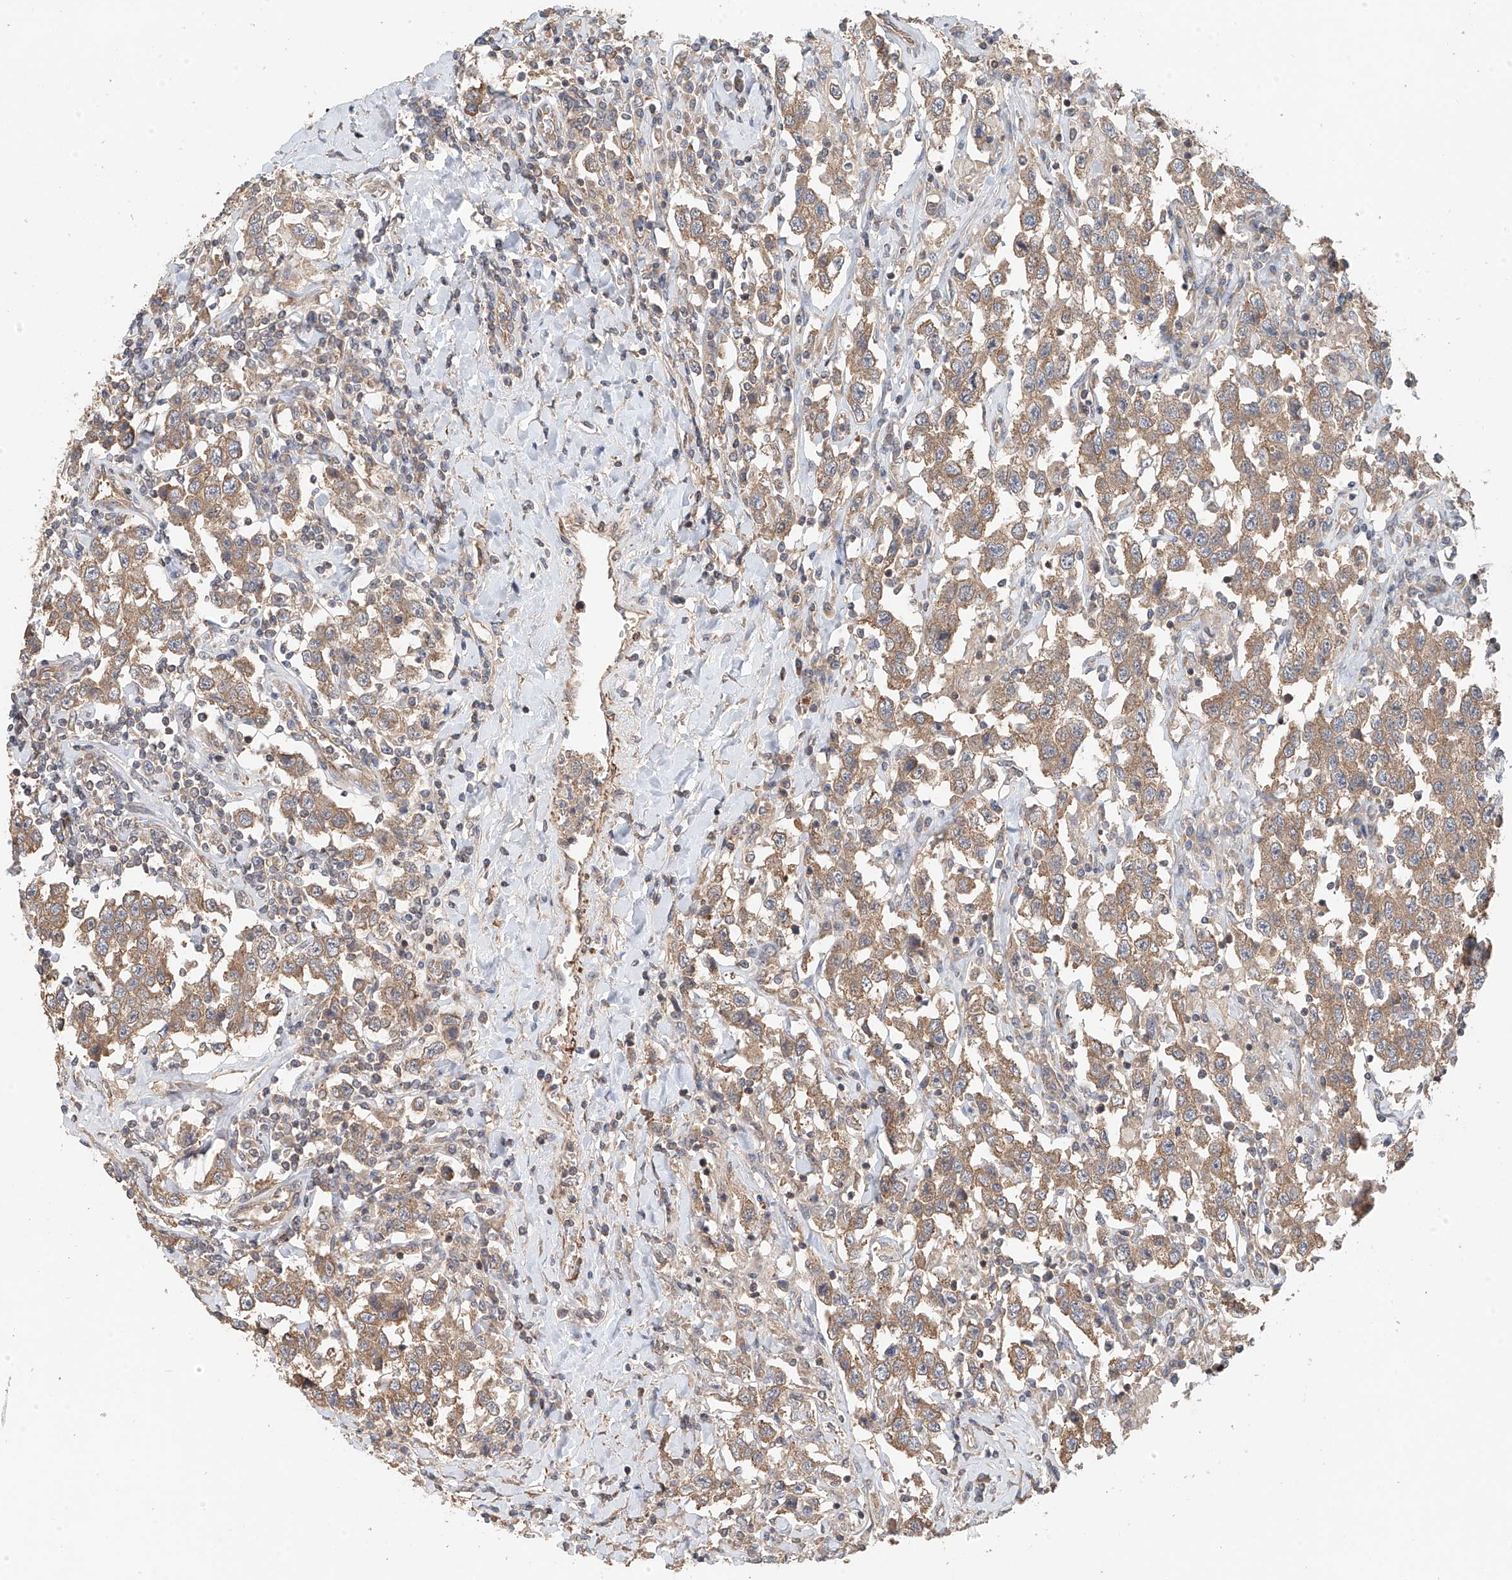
{"staining": {"intensity": "moderate", "quantity": ">75%", "location": "cytoplasmic/membranous"}, "tissue": "testis cancer", "cell_type": "Tumor cells", "image_type": "cancer", "snomed": [{"axis": "morphology", "description": "Seminoma, NOS"}, {"axis": "topography", "description": "Testis"}], "caption": "The micrograph shows staining of testis seminoma, revealing moderate cytoplasmic/membranous protein staining (brown color) within tumor cells. The staining is performed using DAB brown chromogen to label protein expression. The nuclei are counter-stained blue using hematoxylin.", "gene": "FRYL", "patient": {"sex": "male", "age": 41}}